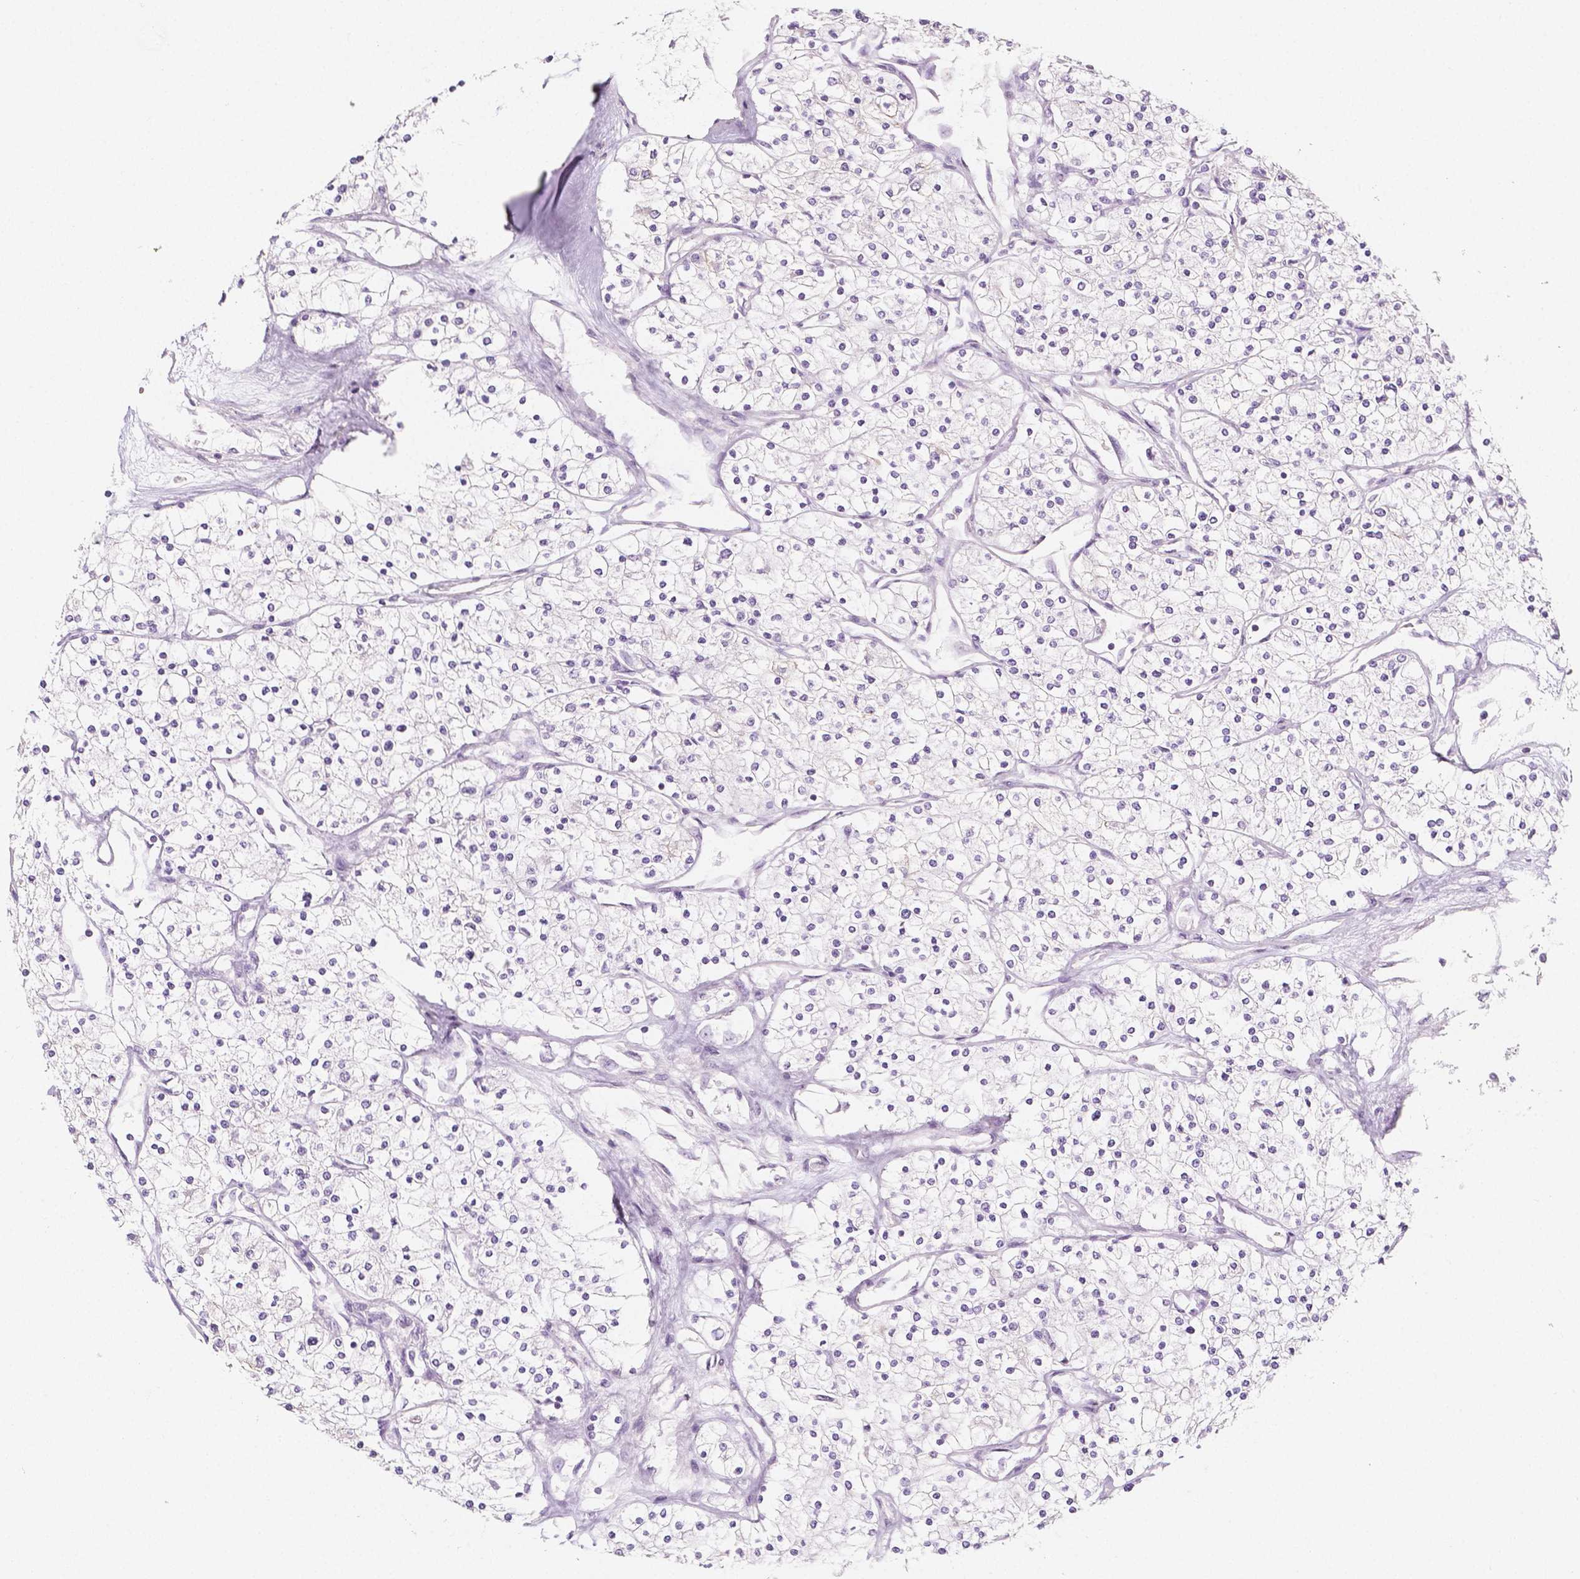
{"staining": {"intensity": "negative", "quantity": "none", "location": "none"}, "tissue": "renal cancer", "cell_type": "Tumor cells", "image_type": "cancer", "snomed": [{"axis": "morphology", "description": "Adenocarcinoma, NOS"}, {"axis": "topography", "description": "Kidney"}], "caption": "Tumor cells show no significant staining in adenocarcinoma (renal).", "gene": "C1orf167", "patient": {"sex": "male", "age": 80}}